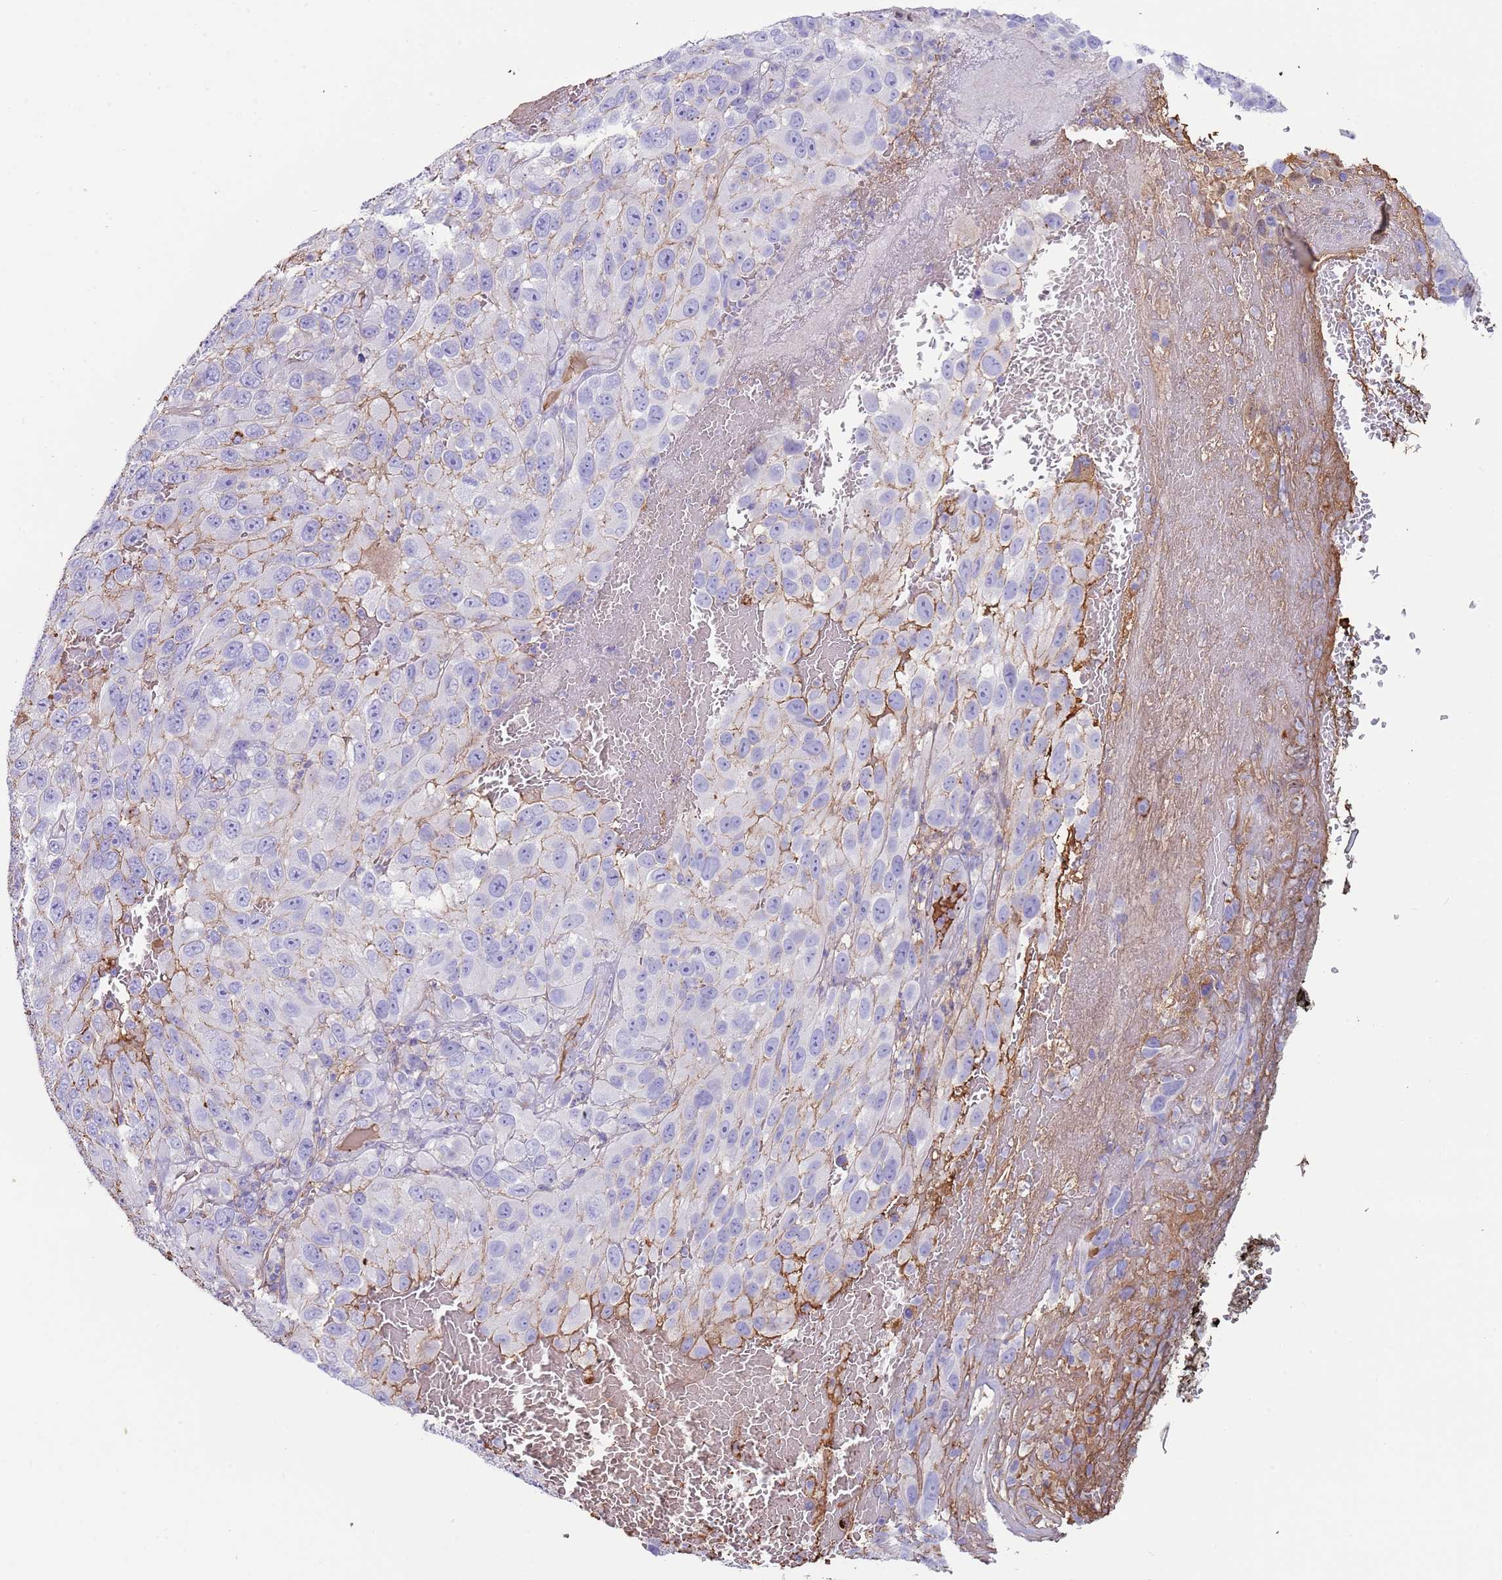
{"staining": {"intensity": "negative", "quantity": "none", "location": "none"}, "tissue": "melanoma", "cell_type": "Tumor cells", "image_type": "cancer", "snomed": [{"axis": "morphology", "description": "Normal tissue, NOS"}, {"axis": "morphology", "description": "Malignant melanoma, NOS"}, {"axis": "topography", "description": "Skin"}], "caption": "High power microscopy photomicrograph of an immunohistochemistry (IHC) image of melanoma, revealing no significant positivity in tumor cells. (Brightfield microscopy of DAB IHC at high magnification).", "gene": "CYSLTR2", "patient": {"sex": "female", "age": 96}}